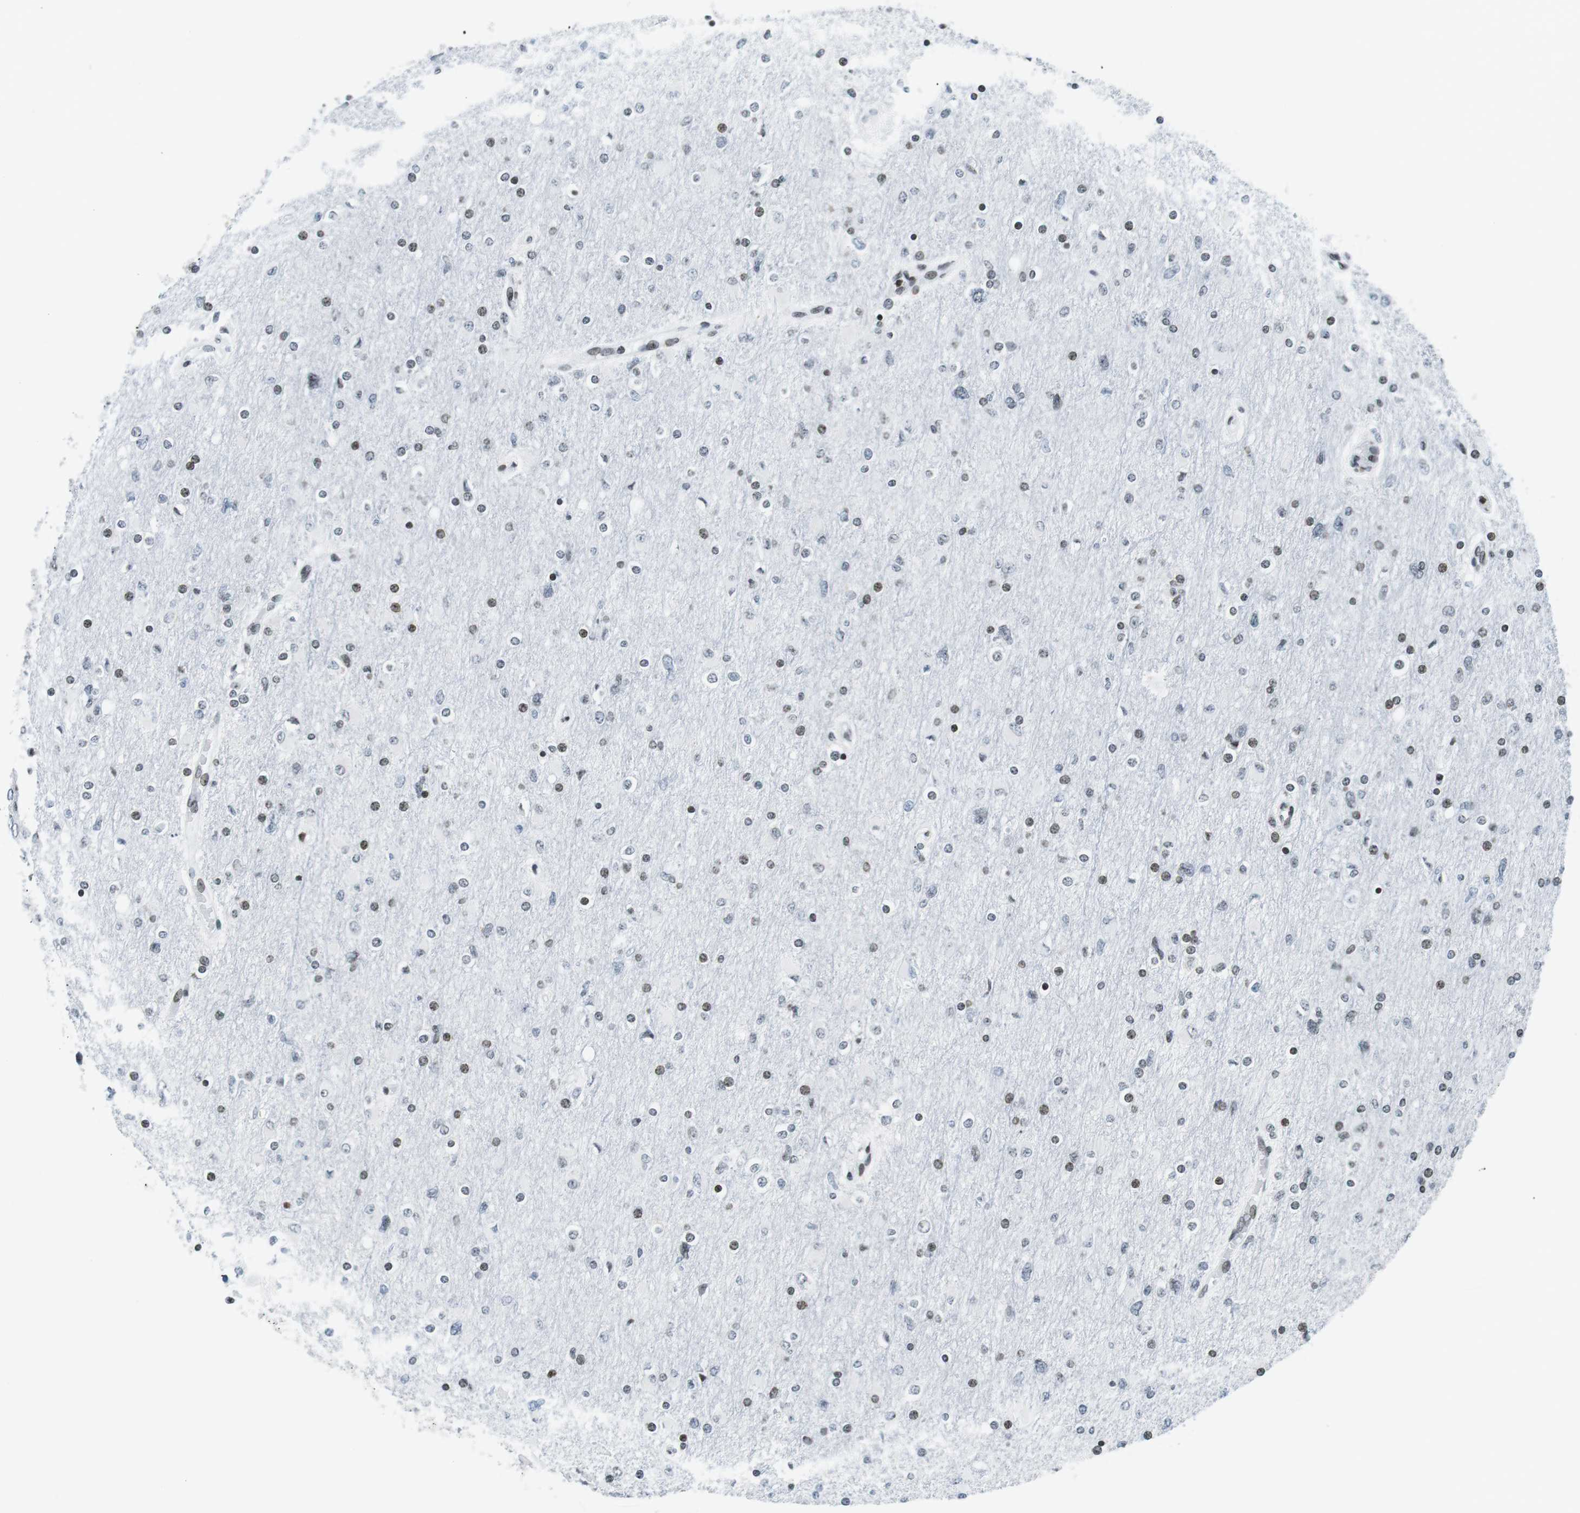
{"staining": {"intensity": "weak", "quantity": "<25%", "location": "nuclear"}, "tissue": "glioma", "cell_type": "Tumor cells", "image_type": "cancer", "snomed": [{"axis": "morphology", "description": "Glioma, malignant, High grade"}, {"axis": "topography", "description": "Cerebral cortex"}], "caption": "Immunohistochemistry of glioma exhibits no positivity in tumor cells.", "gene": "E2F2", "patient": {"sex": "female", "age": 36}}